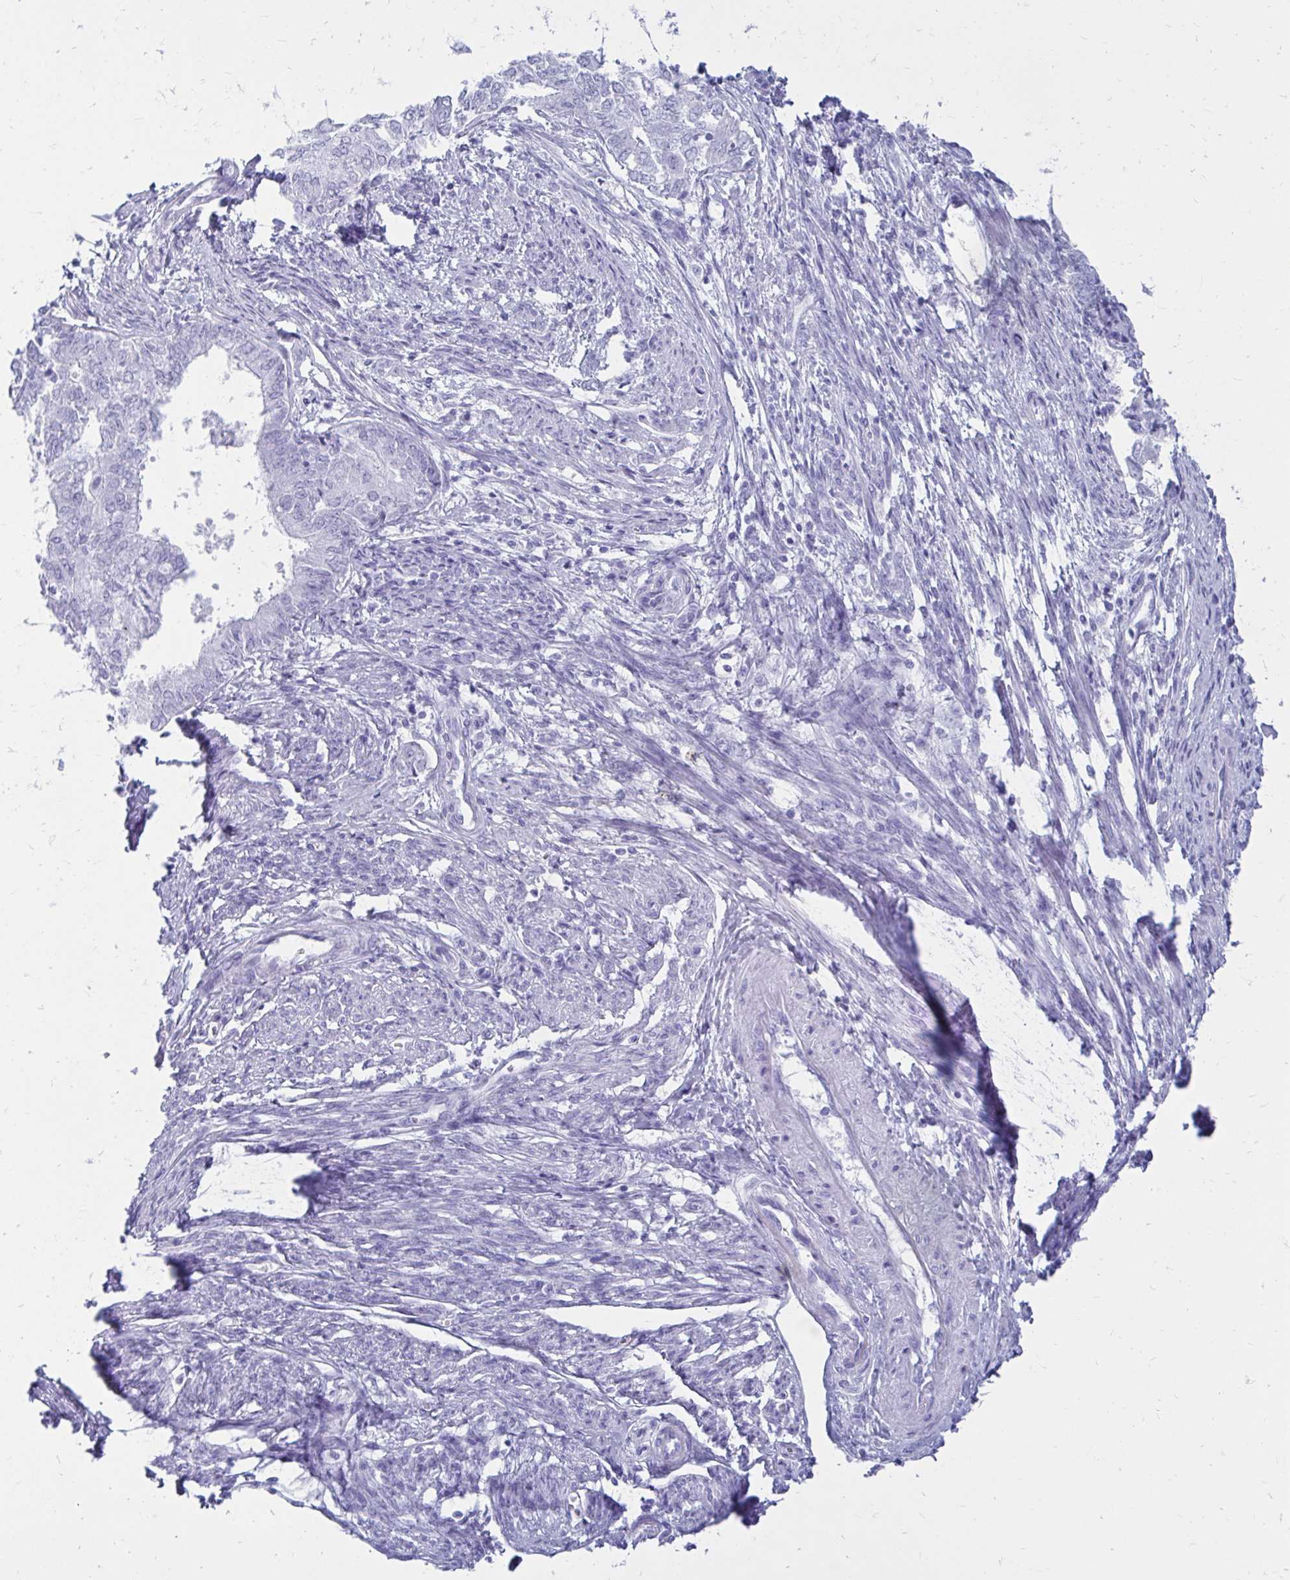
{"staining": {"intensity": "negative", "quantity": "none", "location": "none"}, "tissue": "endometrial cancer", "cell_type": "Tumor cells", "image_type": "cancer", "snomed": [{"axis": "morphology", "description": "Adenocarcinoma, NOS"}, {"axis": "topography", "description": "Endometrium"}], "caption": "Immunohistochemistry of human endometrial cancer demonstrates no expression in tumor cells.", "gene": "OR10R2", "patient": {"sex": "female", "age": 62}}